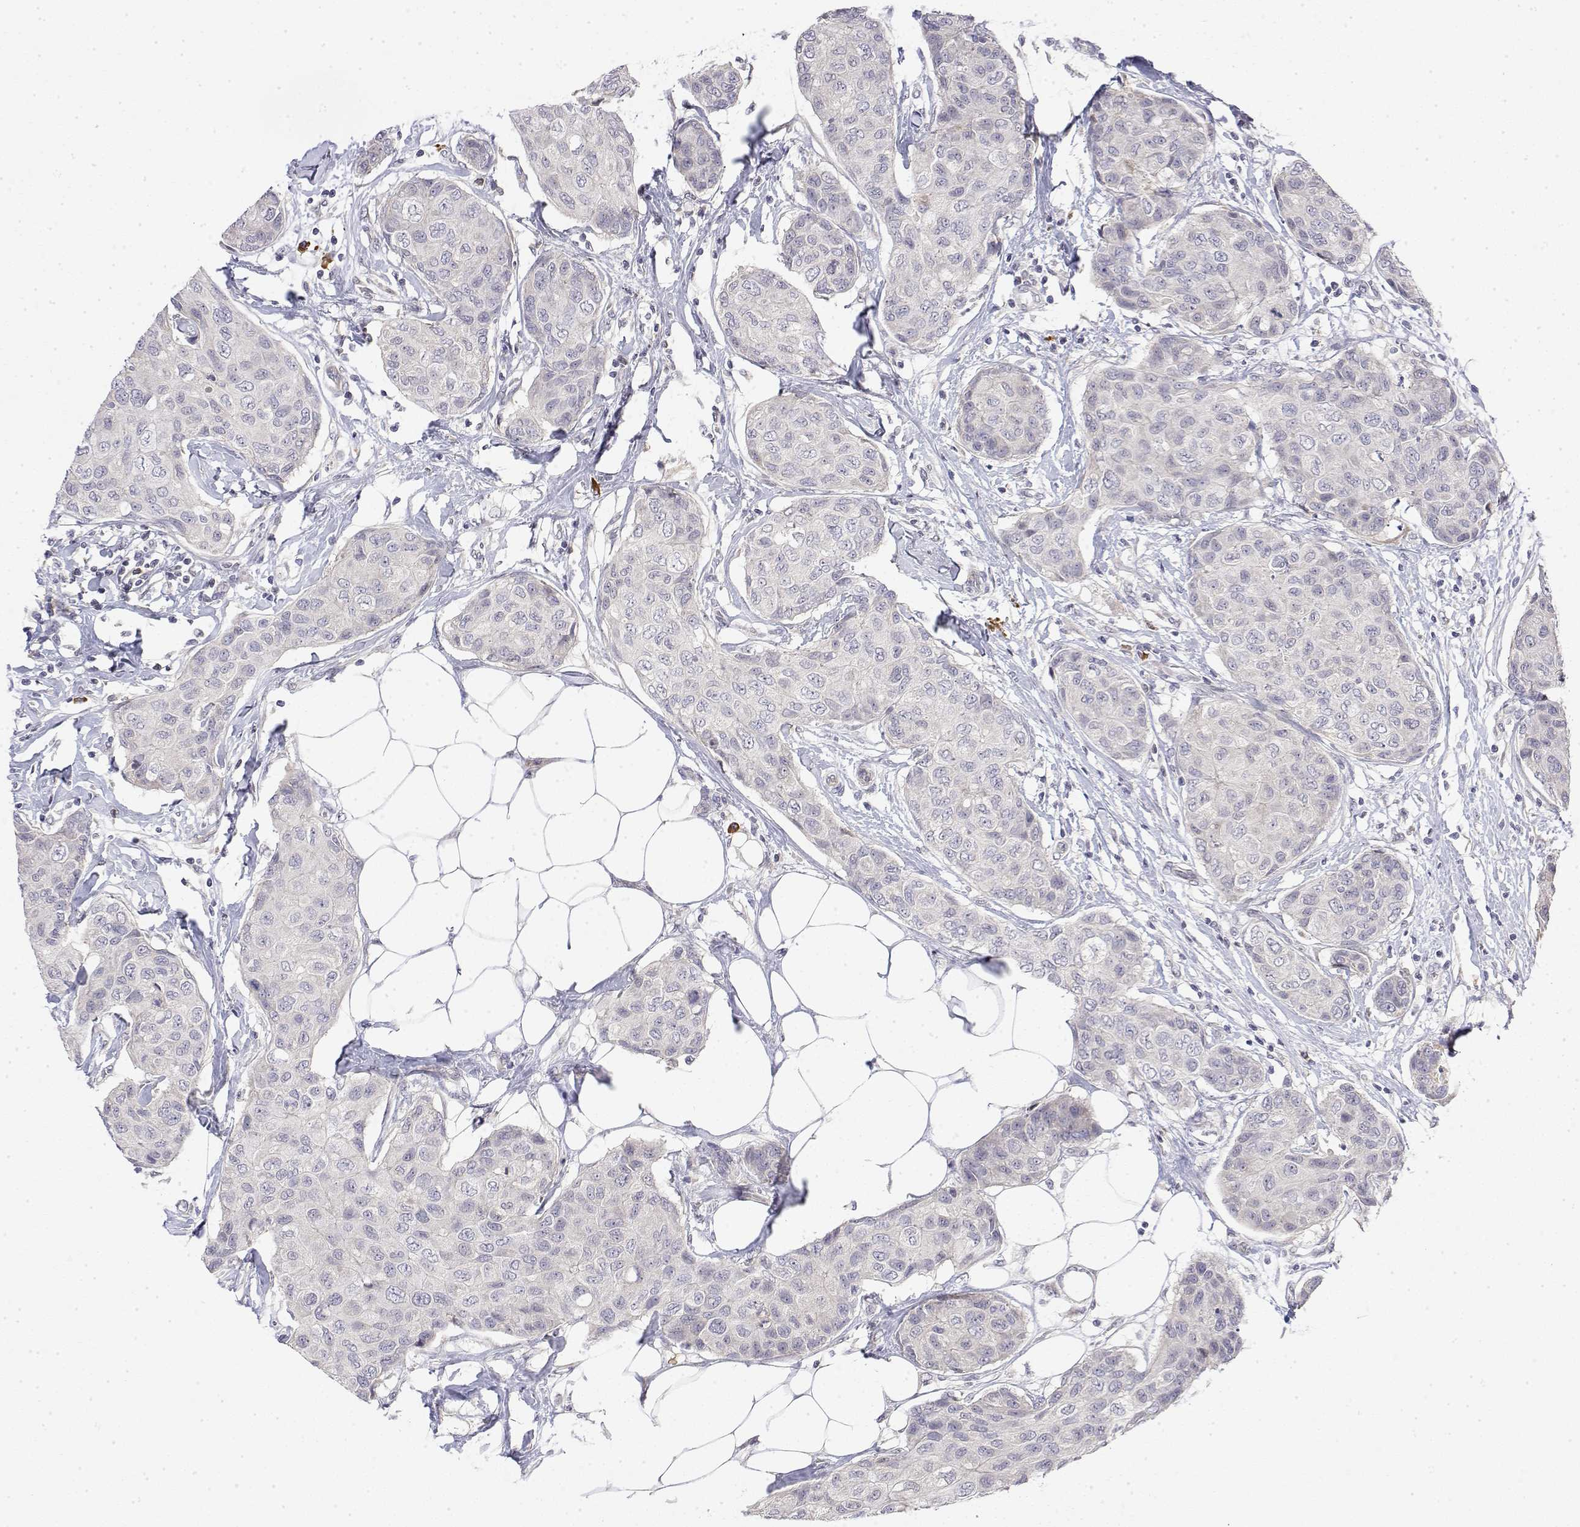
{"staining": {"intensity": "negative", "quantity": "none", "location": "none"}, "tissue": "breast cancer", "cell_type": "Tumor cells", "image_type": "cancer", "snomed": [{"axis": "morphology", "description": "Duct carcinoma"}, {"axis": "topography", "description": "Breast"}], "caption": "Tumor cells show no significant staining in intraductal carcinoma (breast).", "gene": "IGFBP4", "patient": {"sex": "female", "age": 80}}